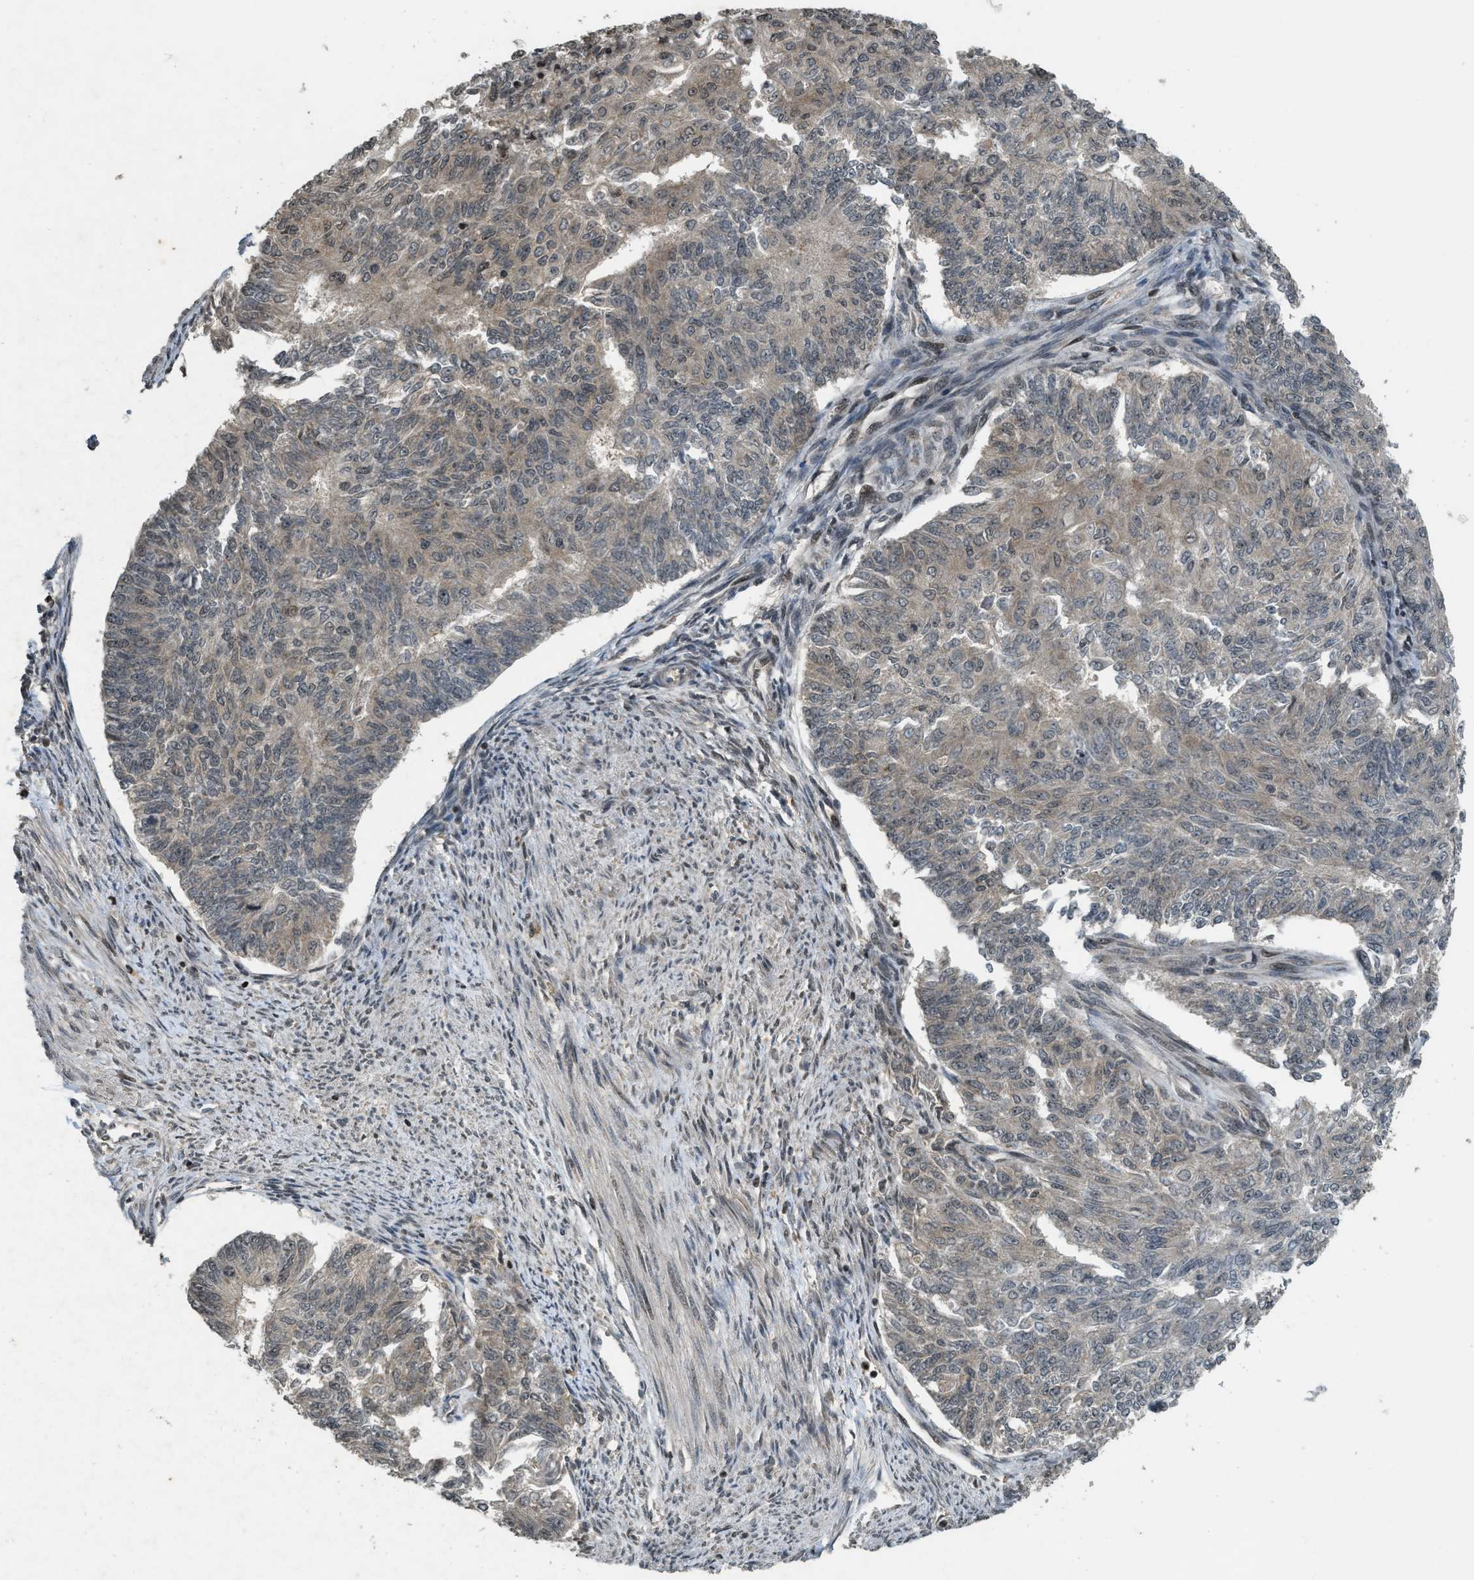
{"staining": {"intensity": "weak", "quantity": "25%-75%", "location": "cytoplasmic/membranous,nuclear"}, "tissue": "endometrial cancer", "cell_type": "Tumor cells", "image_type": "cancer", "snomed": [{"axis": "morphology", "description": "Adenocarcinoma, NOS"}, {"axis": "topography", "description": "Endometrium"}], "caption": "The image shows staining of adenocarcinoma (endometrial), revealing weak cytoplasmic/membranous and nuclear protein staining (brown color) within tumor cells.", "gene": "SIAH1", "patient": {"sex": "female", "age": 32}}